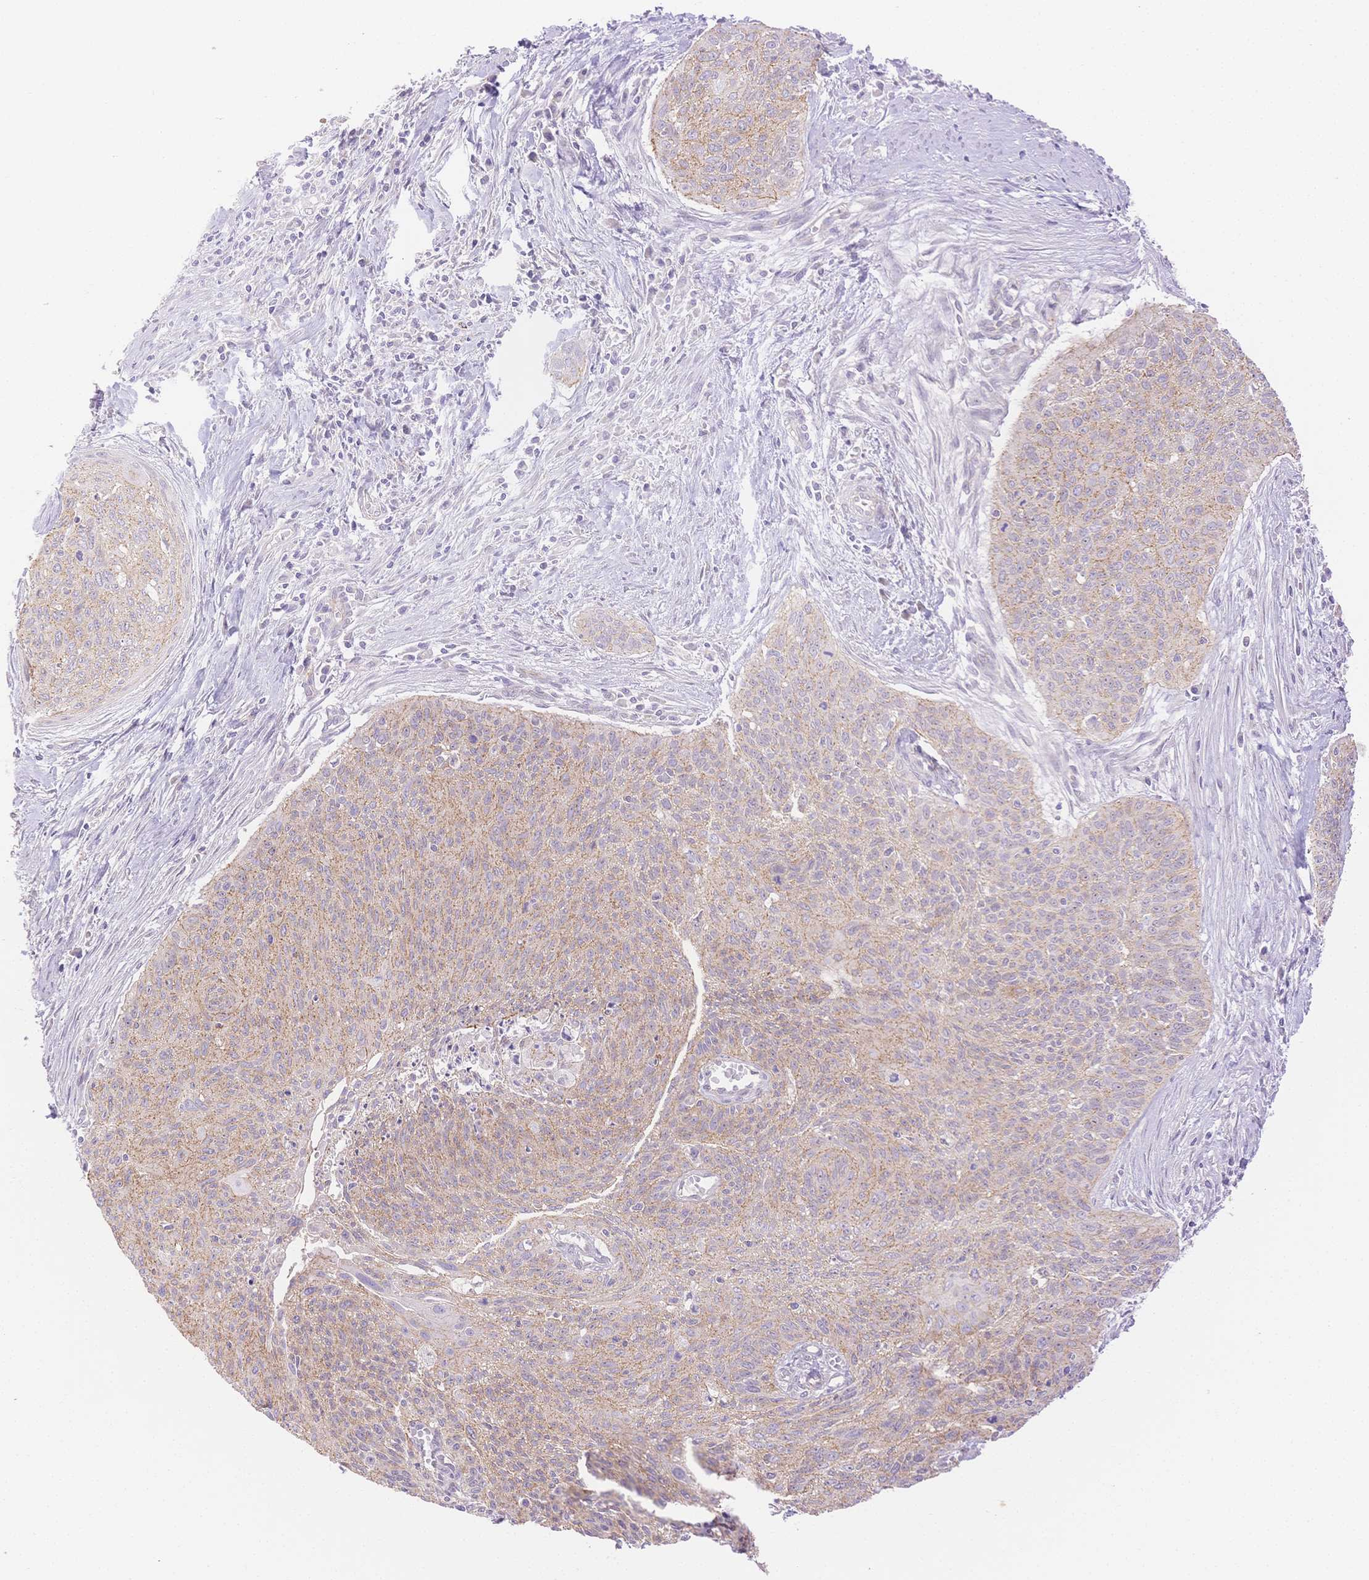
{"staining": {"intensity": "weak", "quantity": "25%-75%", "location": "cytoplasmic/membranous"}, "tissue": "cervical cancer", "cell_type": "Tumor cells", "image_type": "cancer", "snomed": [{"axis": "morphology", "description": "Squamous cell carcinoma, NOS"}, {"axis": "topography", "description": "Cervix"}], "caption": "Immunohistochemical staining of cervical cancer reveals weak cytoplasmic/membranous protein staining in about 25%-75% of tumor cells.", "gene": "WDR54", "patient": {"sex": "female", "age": 55}}